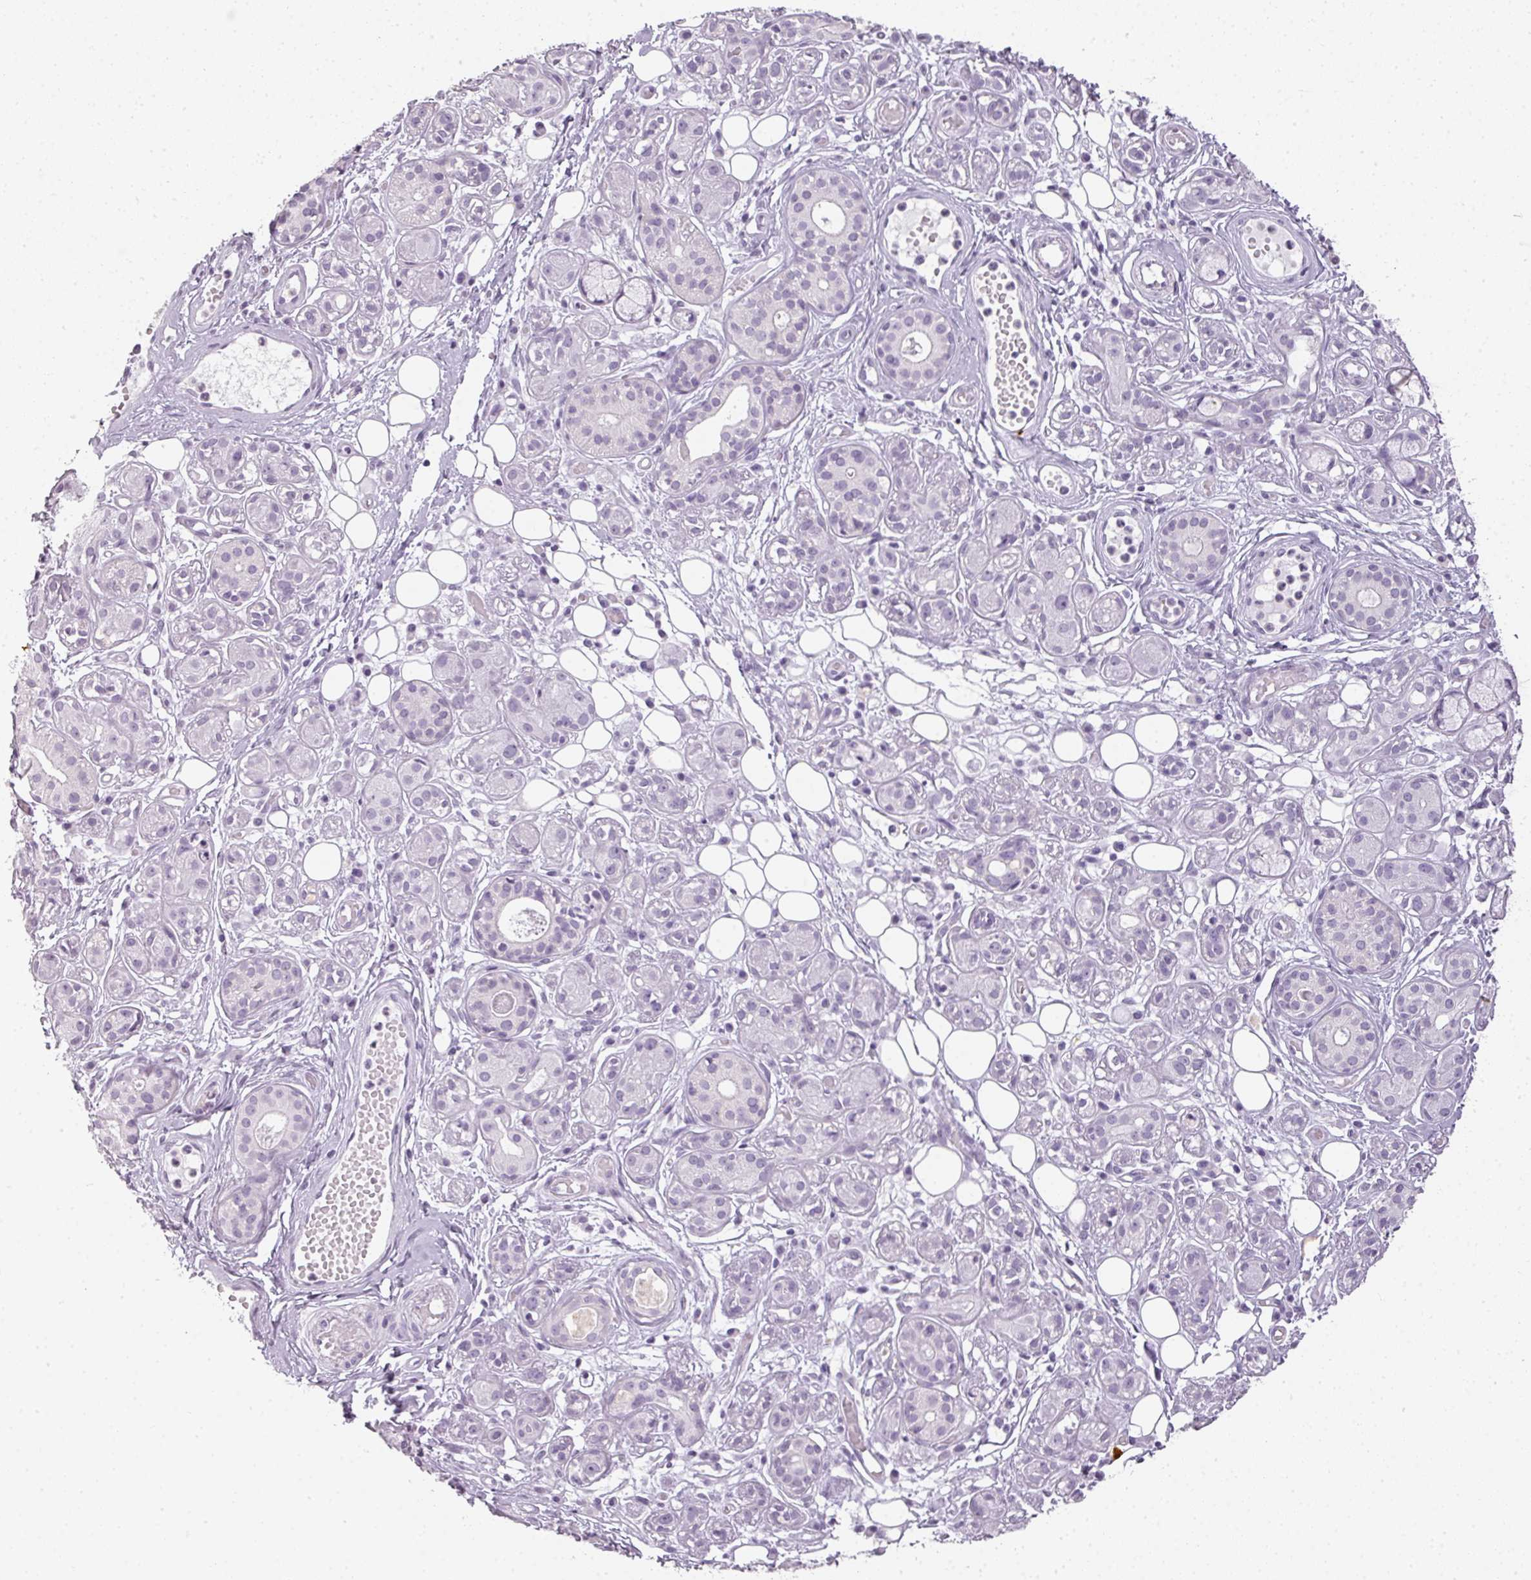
{"staining": {"intensity": "negative", "quantity": "none", "location": "none"}, "tissue": "salivary gland", "cell_type": "Glandular cells", "image_type": "normal", "snomed": [{"axis": "morphology", "description": "Normal tissue, NOS"}, {"axis": "topography", "description": "Salivary gland"}], "caption": "The photomicrograph shows no staining of glandular cells in unremarkable salivary gland. The staining is performed using DAB (3,3'-diaminobenzidine) brown chromogen with nuclei counter-stained in using hematoxylin.", "gene": "RBMY1A1", "patient": {"sex": "male", "age": 54}}